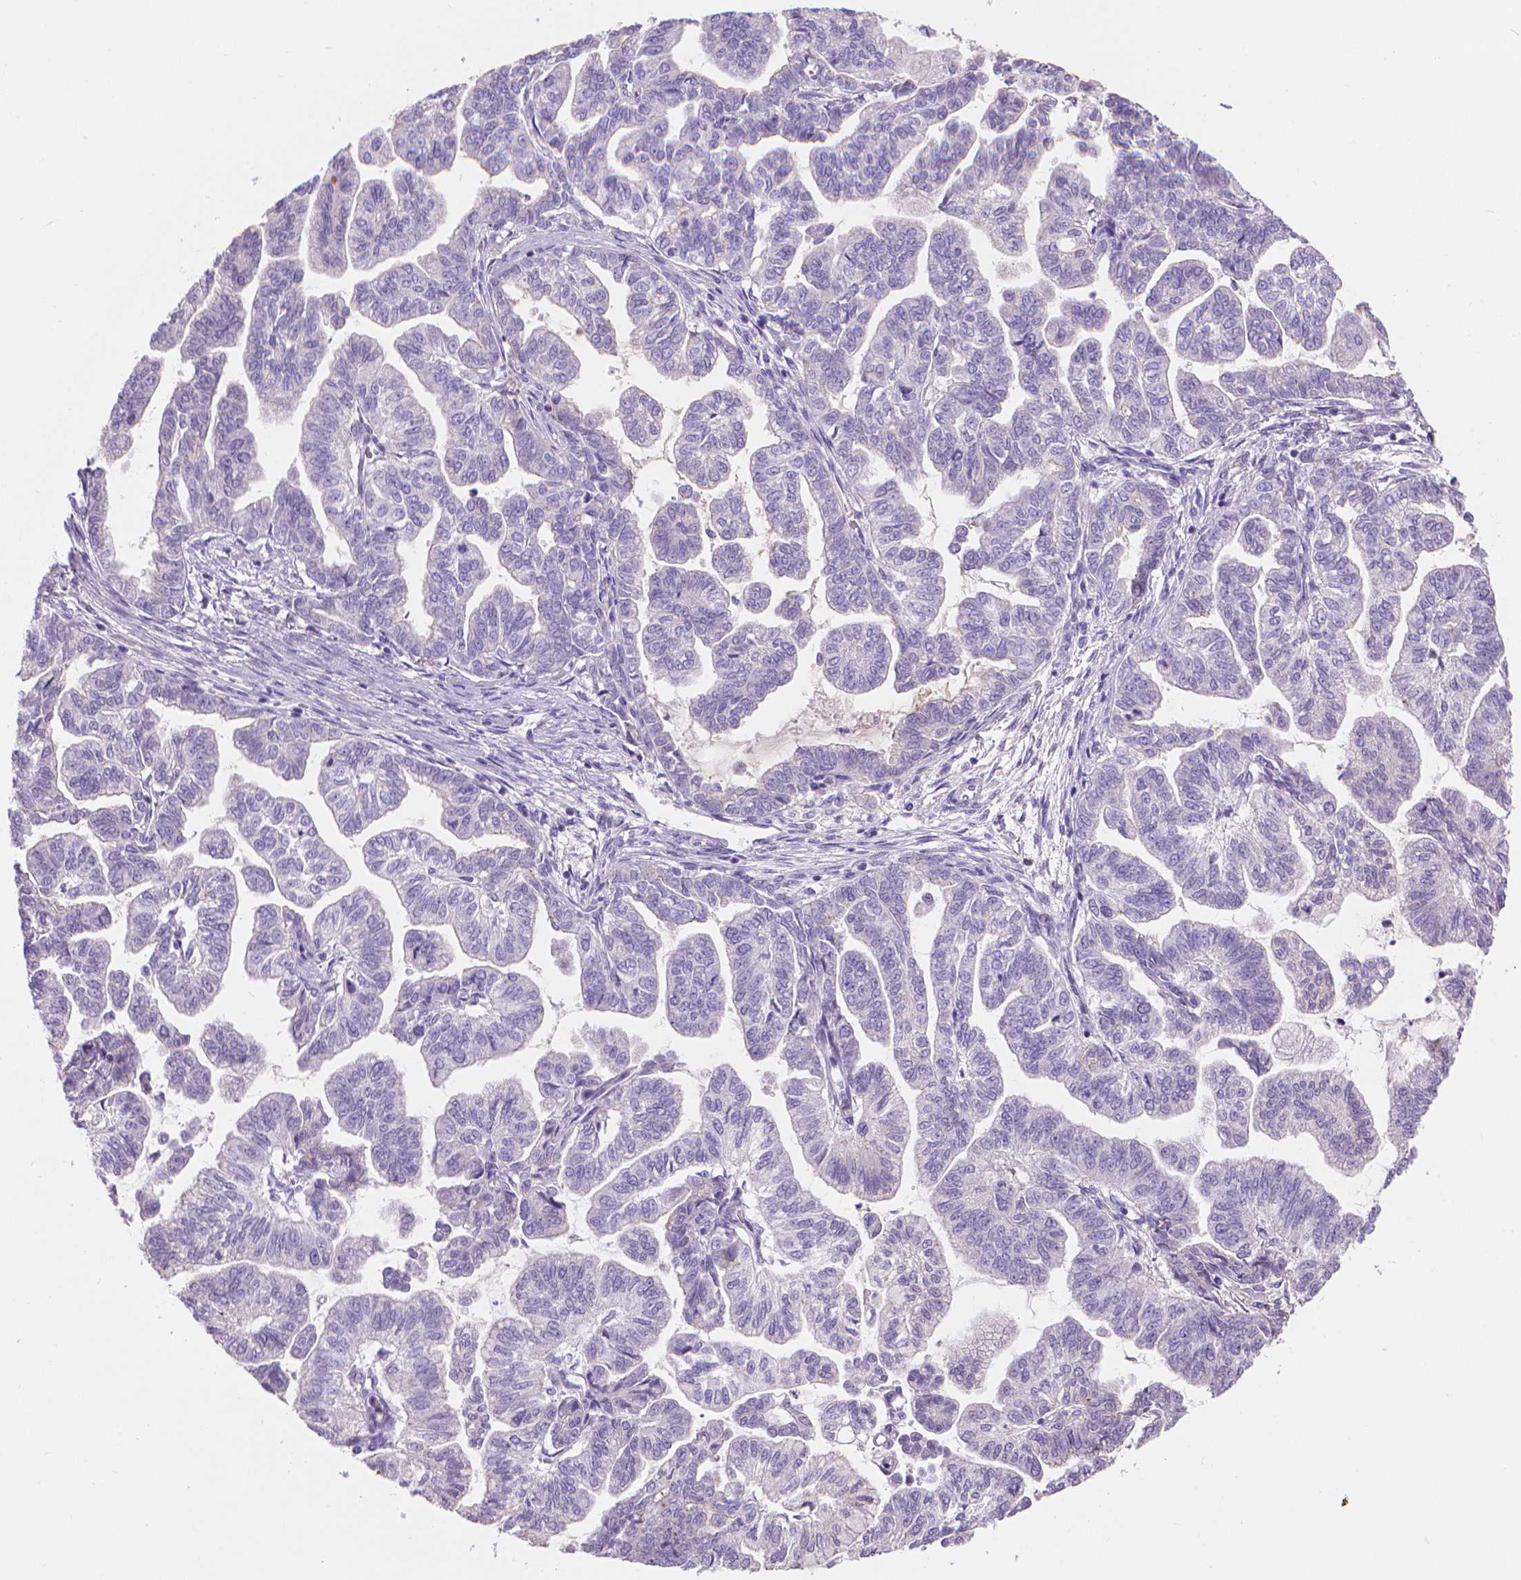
{"staining": {"intensity": "negative", "quantity": "none", "location": "none"}, "tissue": "stomach cancer", "cell_type": "Tumor cells", "image_type": "cancer", "snomed": [{"axis": "morphology", "description": "Adenocarcinoma, NOS"}, {"axis": "topography", "description": "Stomach"}], "caption": "Stomach cancer (adenocarcinoma) stained for a protein using IHC displays no expression tumor cells.", "gene": "CABCOCO1", "patient": {"sex": "male", "age": 83}}